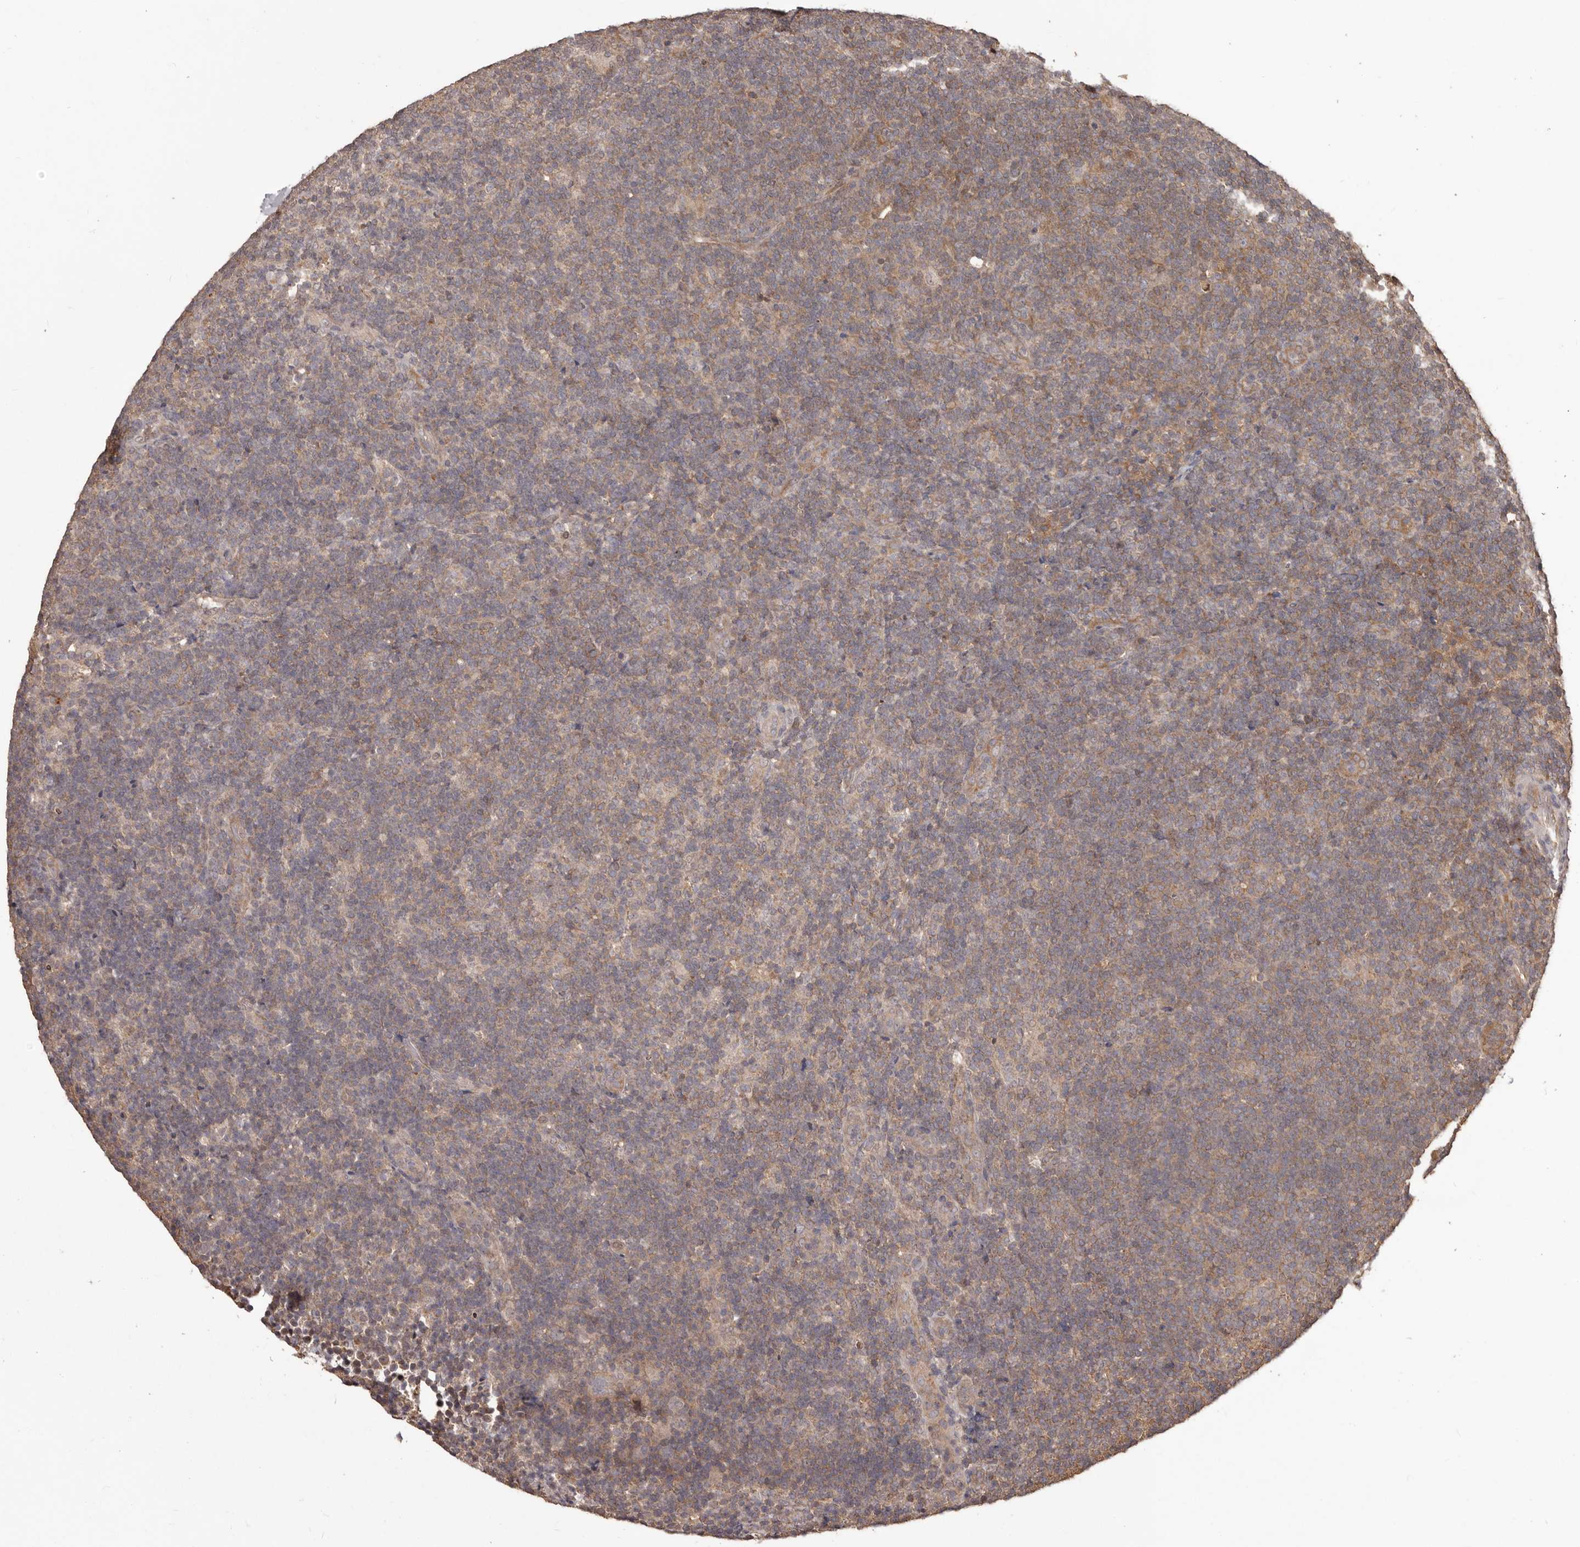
{"staining": {"intensity": "negative", "quantity": "none", "location": "none"}, "tissue": "lymphoma", "cell_type": "Tumor cells", "image_type": "cancer", "snomed": [{"axis": "morphology", "description": "Hodgkin's disease, NOS"}, {"axis": "topography", "description": "Lymph node"}], "caption": "This is an immunohistochemistry (IHC) photomicrograph of human lymphoma. There is no expression in tumor cells.", "gene": "MTO1", "patient": {"sex": "female", "age": 57}}